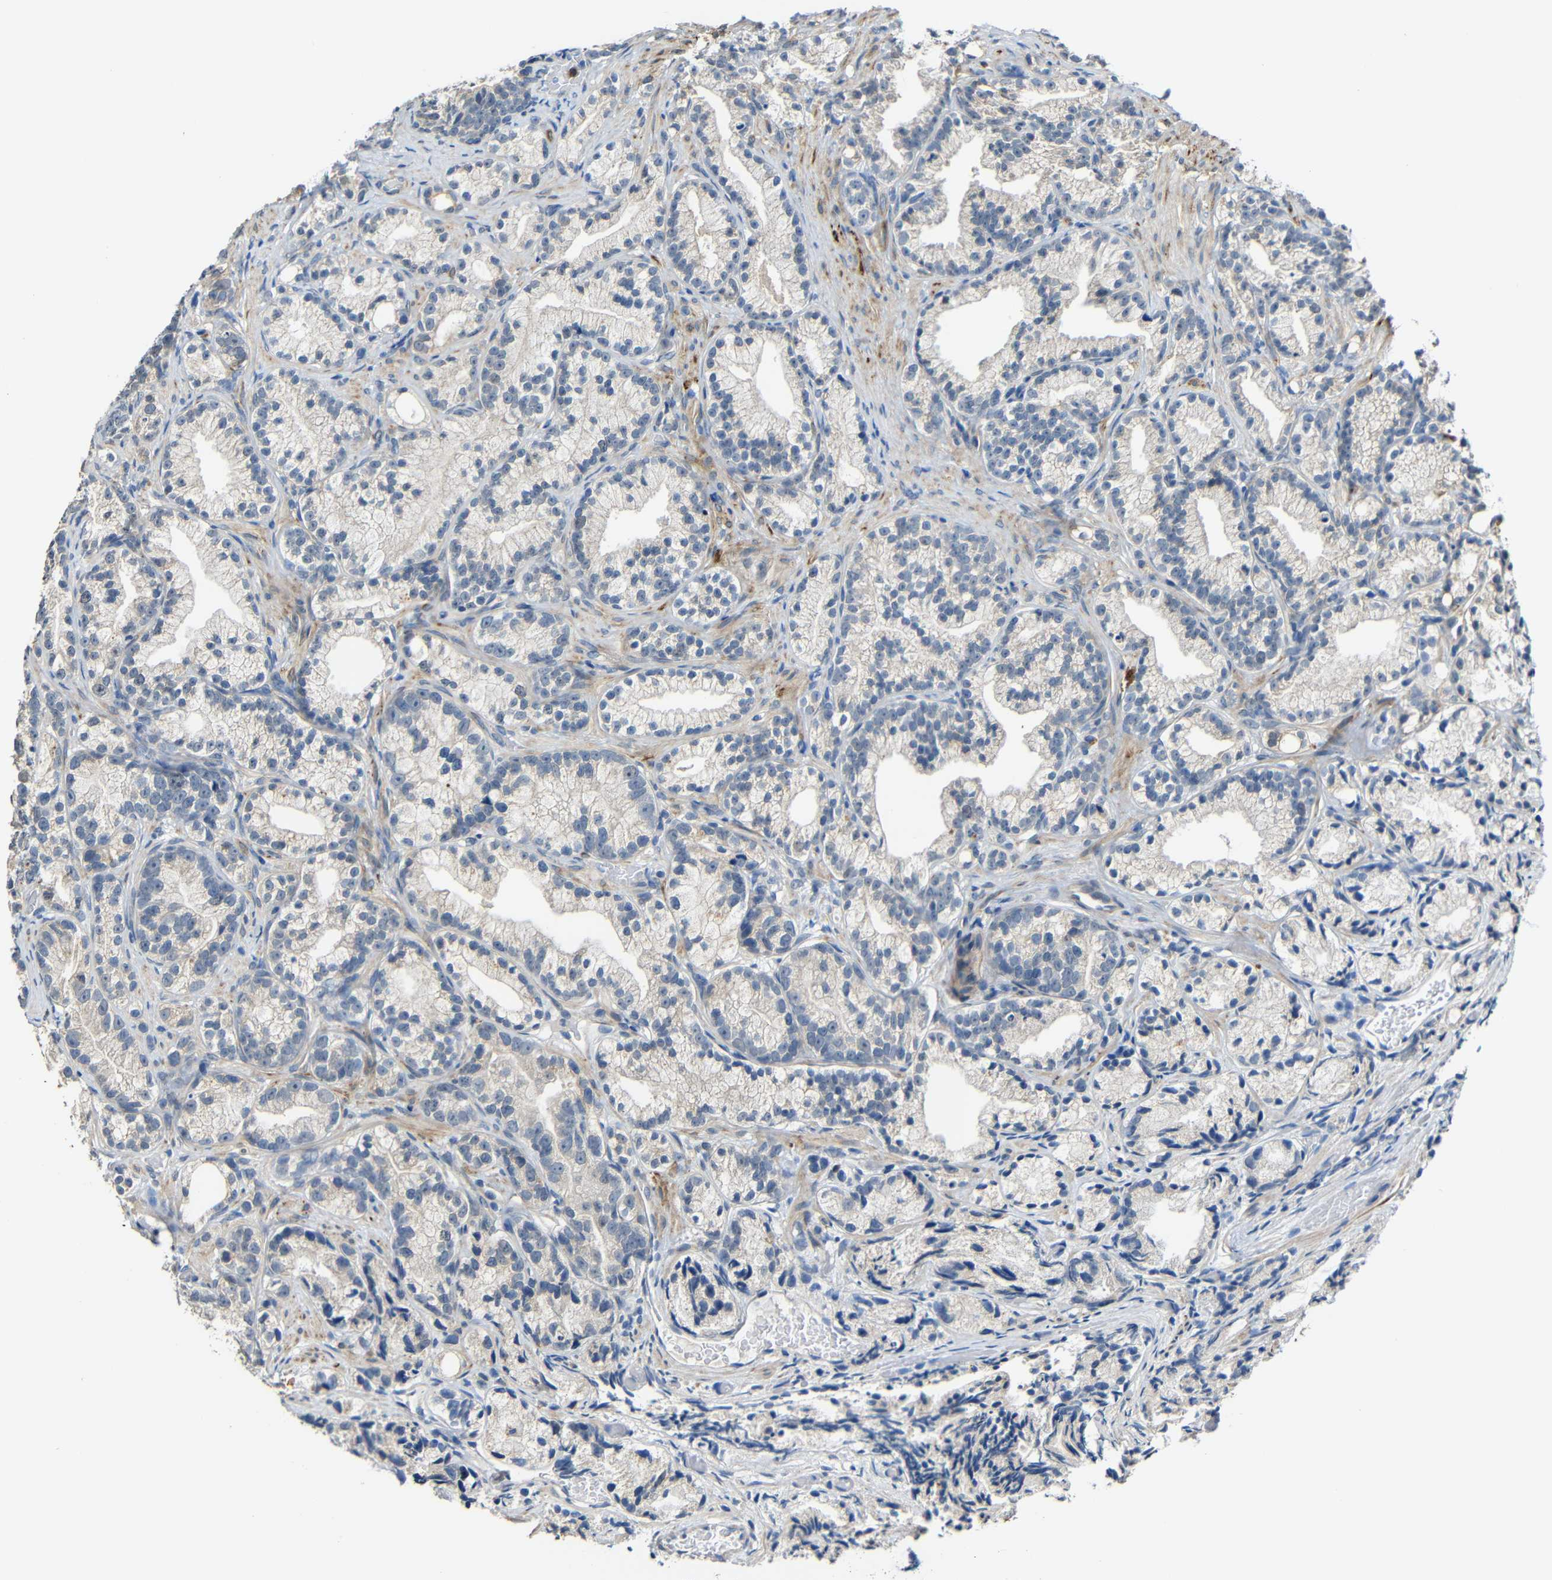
{"staining": {"intensity": "weak", "quantity": "25%-75%", "location": "cytoplasmic/membranous"}, "tissue": "prostate cancer", "cell_type": "Tumor cells", "image_type": "cancer", "snomed": [{"axis": "morphology", "description": "Adenocarcinoma, Low grade"}, {"axis": "topography", "description": "Prostate"}], "caption": "High-magnification brightfield microscopy of prostate low-grade adenocarcinoma stained with DAB (3,3'-diaminobenzidine) (brown) and counterstained with hematoxylin (blue). tumor cells exhibit weak cytoplasmic/membranous positivity is identified in approximately25%-75% of cells. The staining was performed using DAB (3,3'-diaminobenzidine) to visualize the protein expression in brown, while the nuclei were stained in blue with hematoxylin (Magnification: 20x).", "gene": "STBD1", "patient": {"sex": "male", "age": 89}}